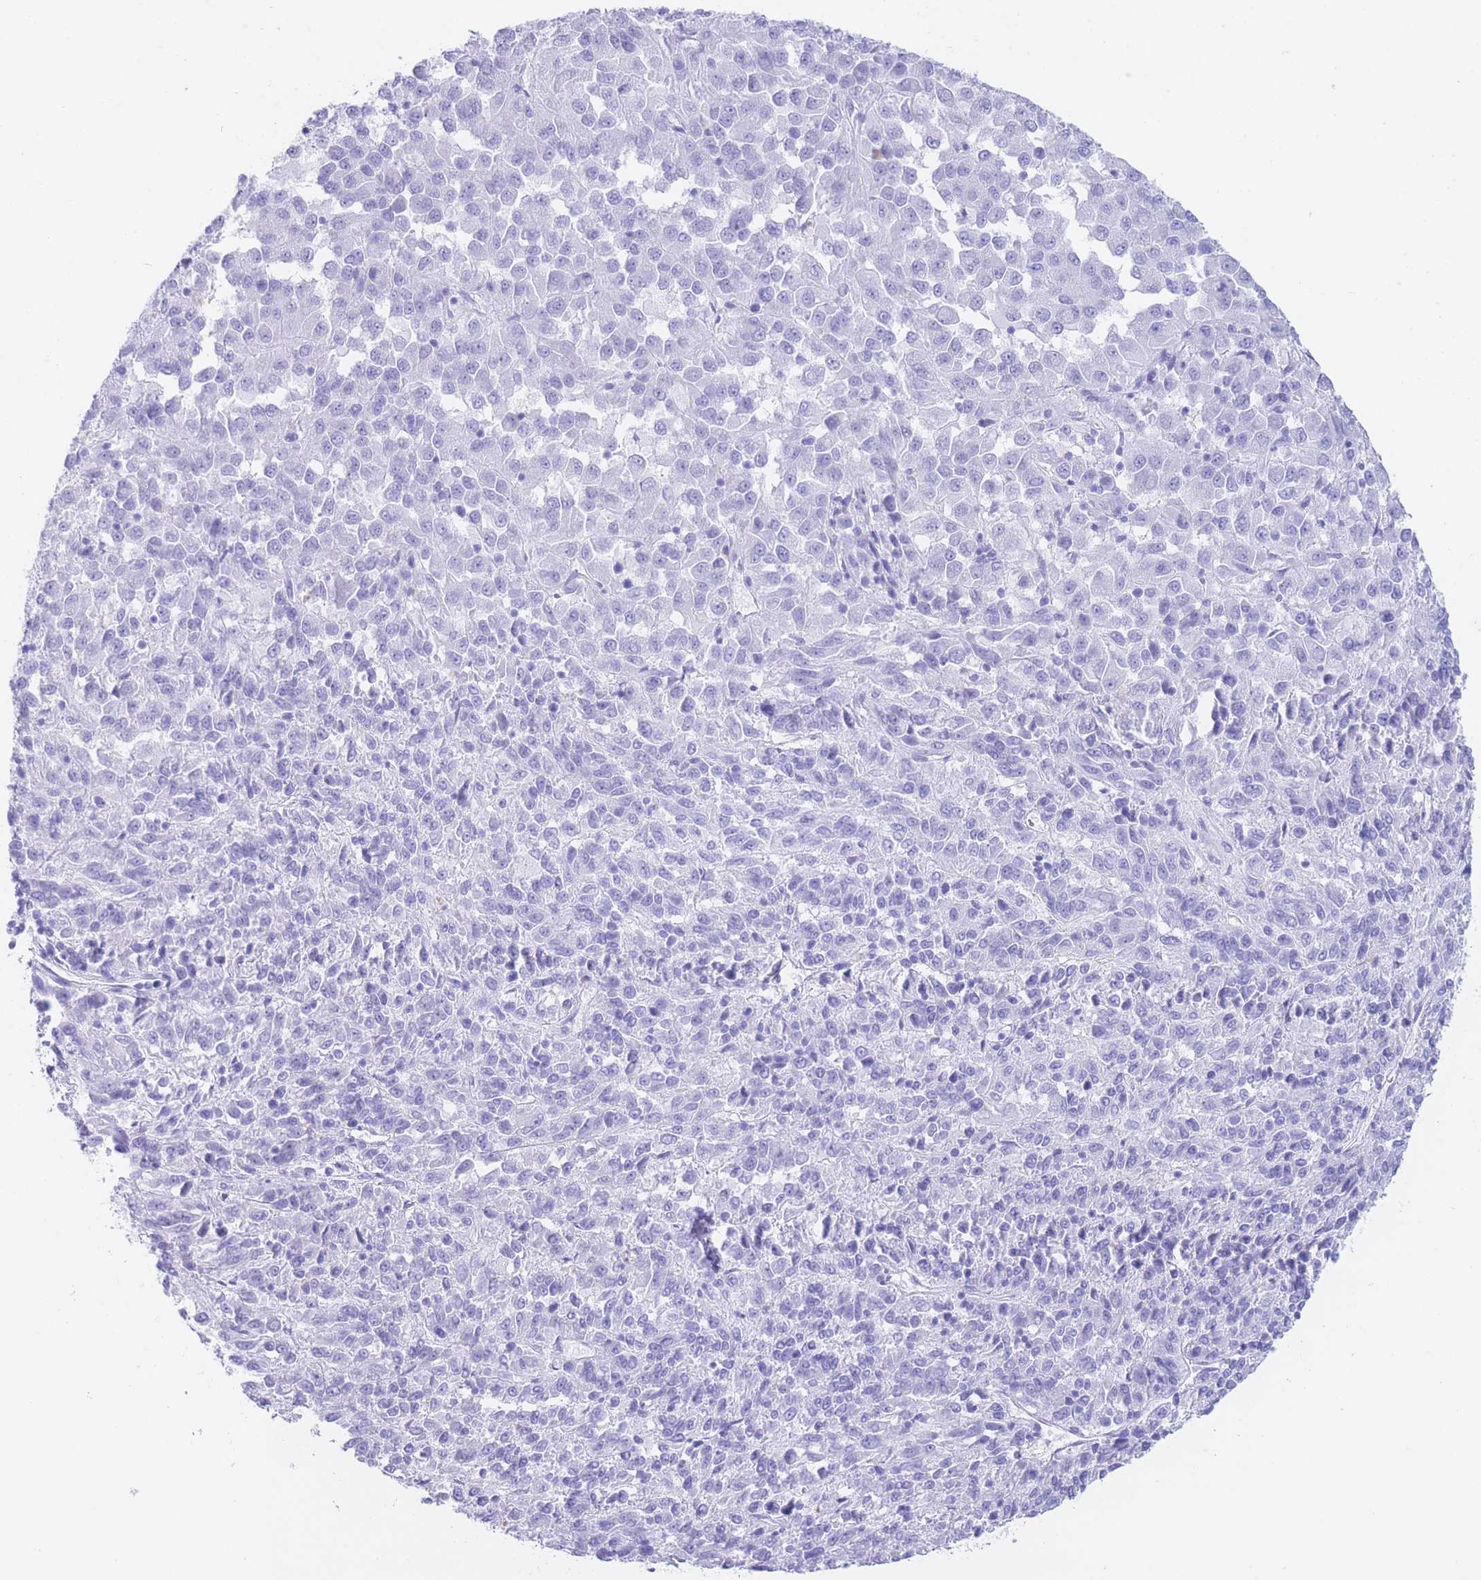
{"staining": {"intensity": "negative", "quantity": "none", "location": "none"}, "tissue": "melanoma", "cell_type": "Tumor cells", "image_type": "cancer", "snomed": [{"axis": "morphology", "description": "Malignant melanoma, Metastatic site"}, {"axis": "topography", "description": "Lung"}], "caption": "The histopathology image reveals no significant staining in tumor cells of melanoma.", "gene": "SLCO1B3", "patient": {"sex": "male", "age": 64}}